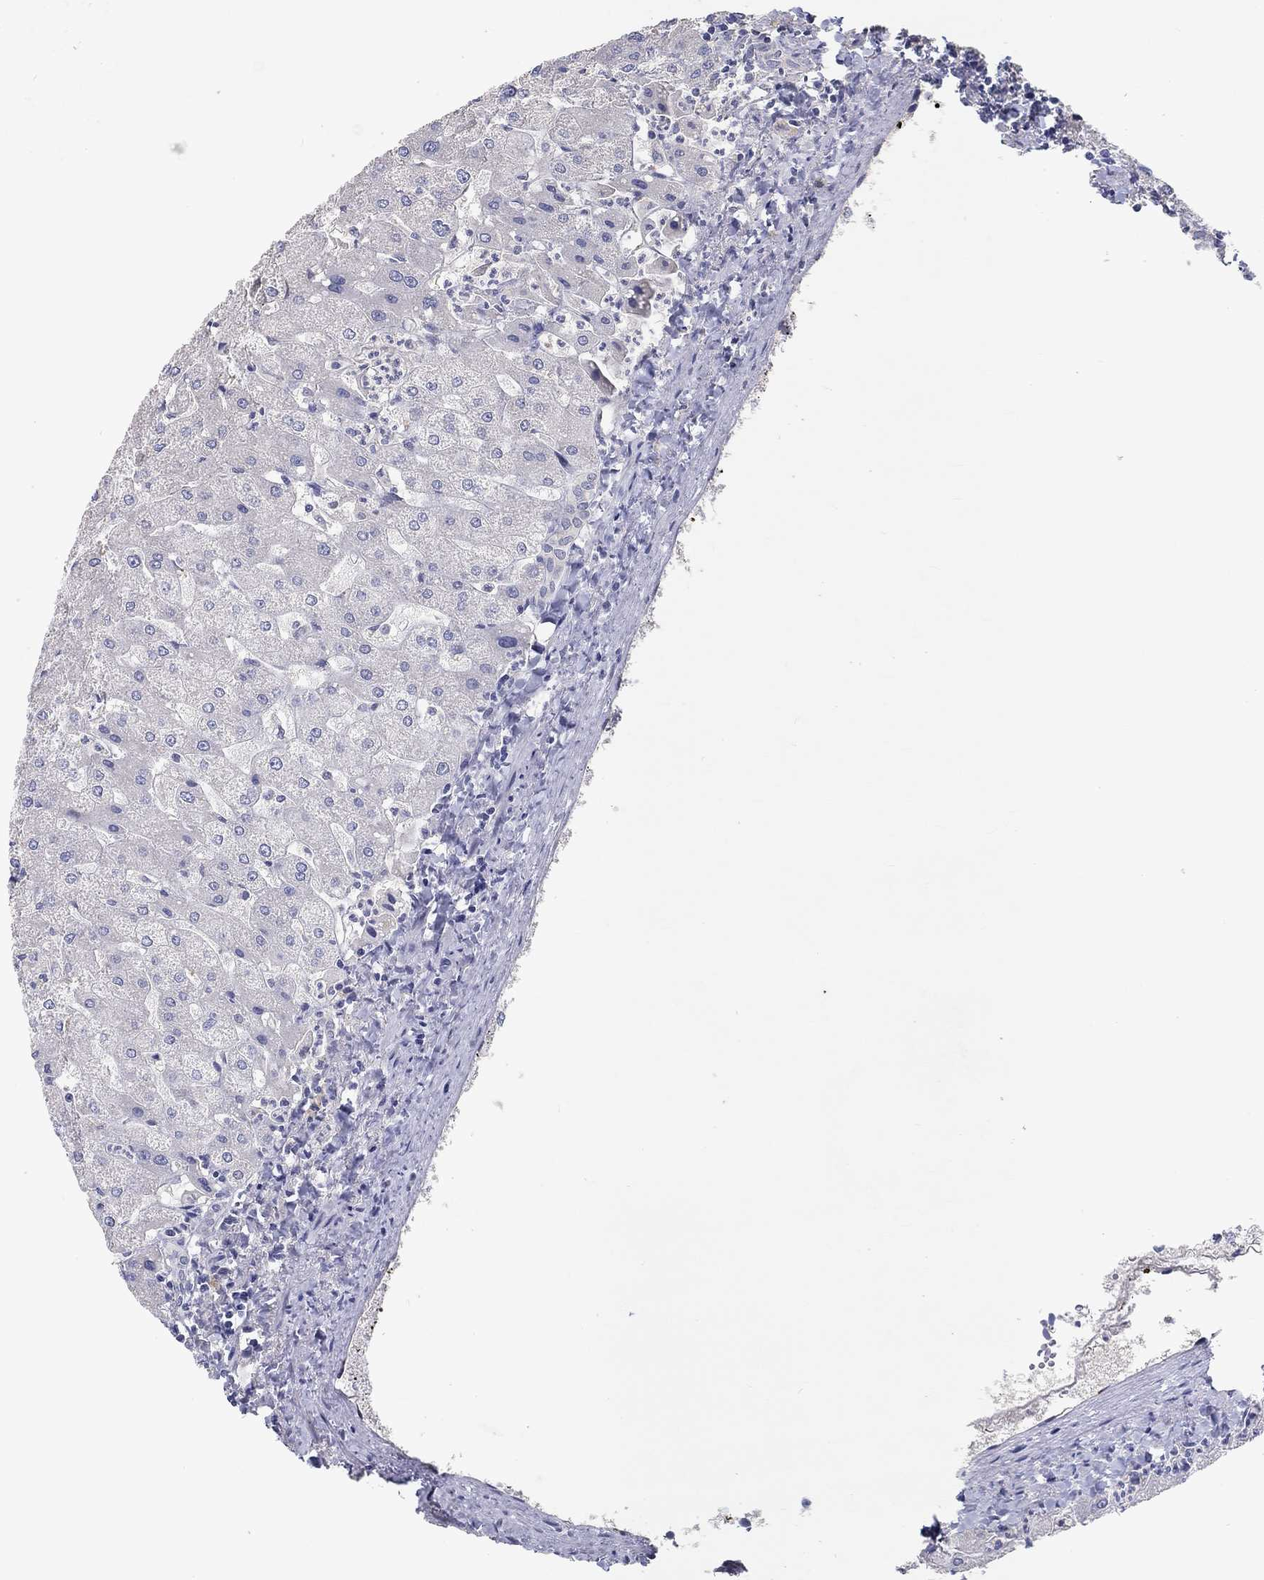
{"staining": {"intensity": "negative", "quantity": "none", "location": "none"}, "tissue": "liver", "cell_type": "Cholangiocytes", "image_type": "normal", "snomed": [{"axis": "morphology", "description": "Normal tissue, NOS"}, {"axis": "topography", "description": "Liver"}], "caption": "Immunohistochemical staining of benign human liver reveals no significant staining in cholangiocytes.", "gene": "FGF2", "patient": {"sex": "male", "age": 67}}